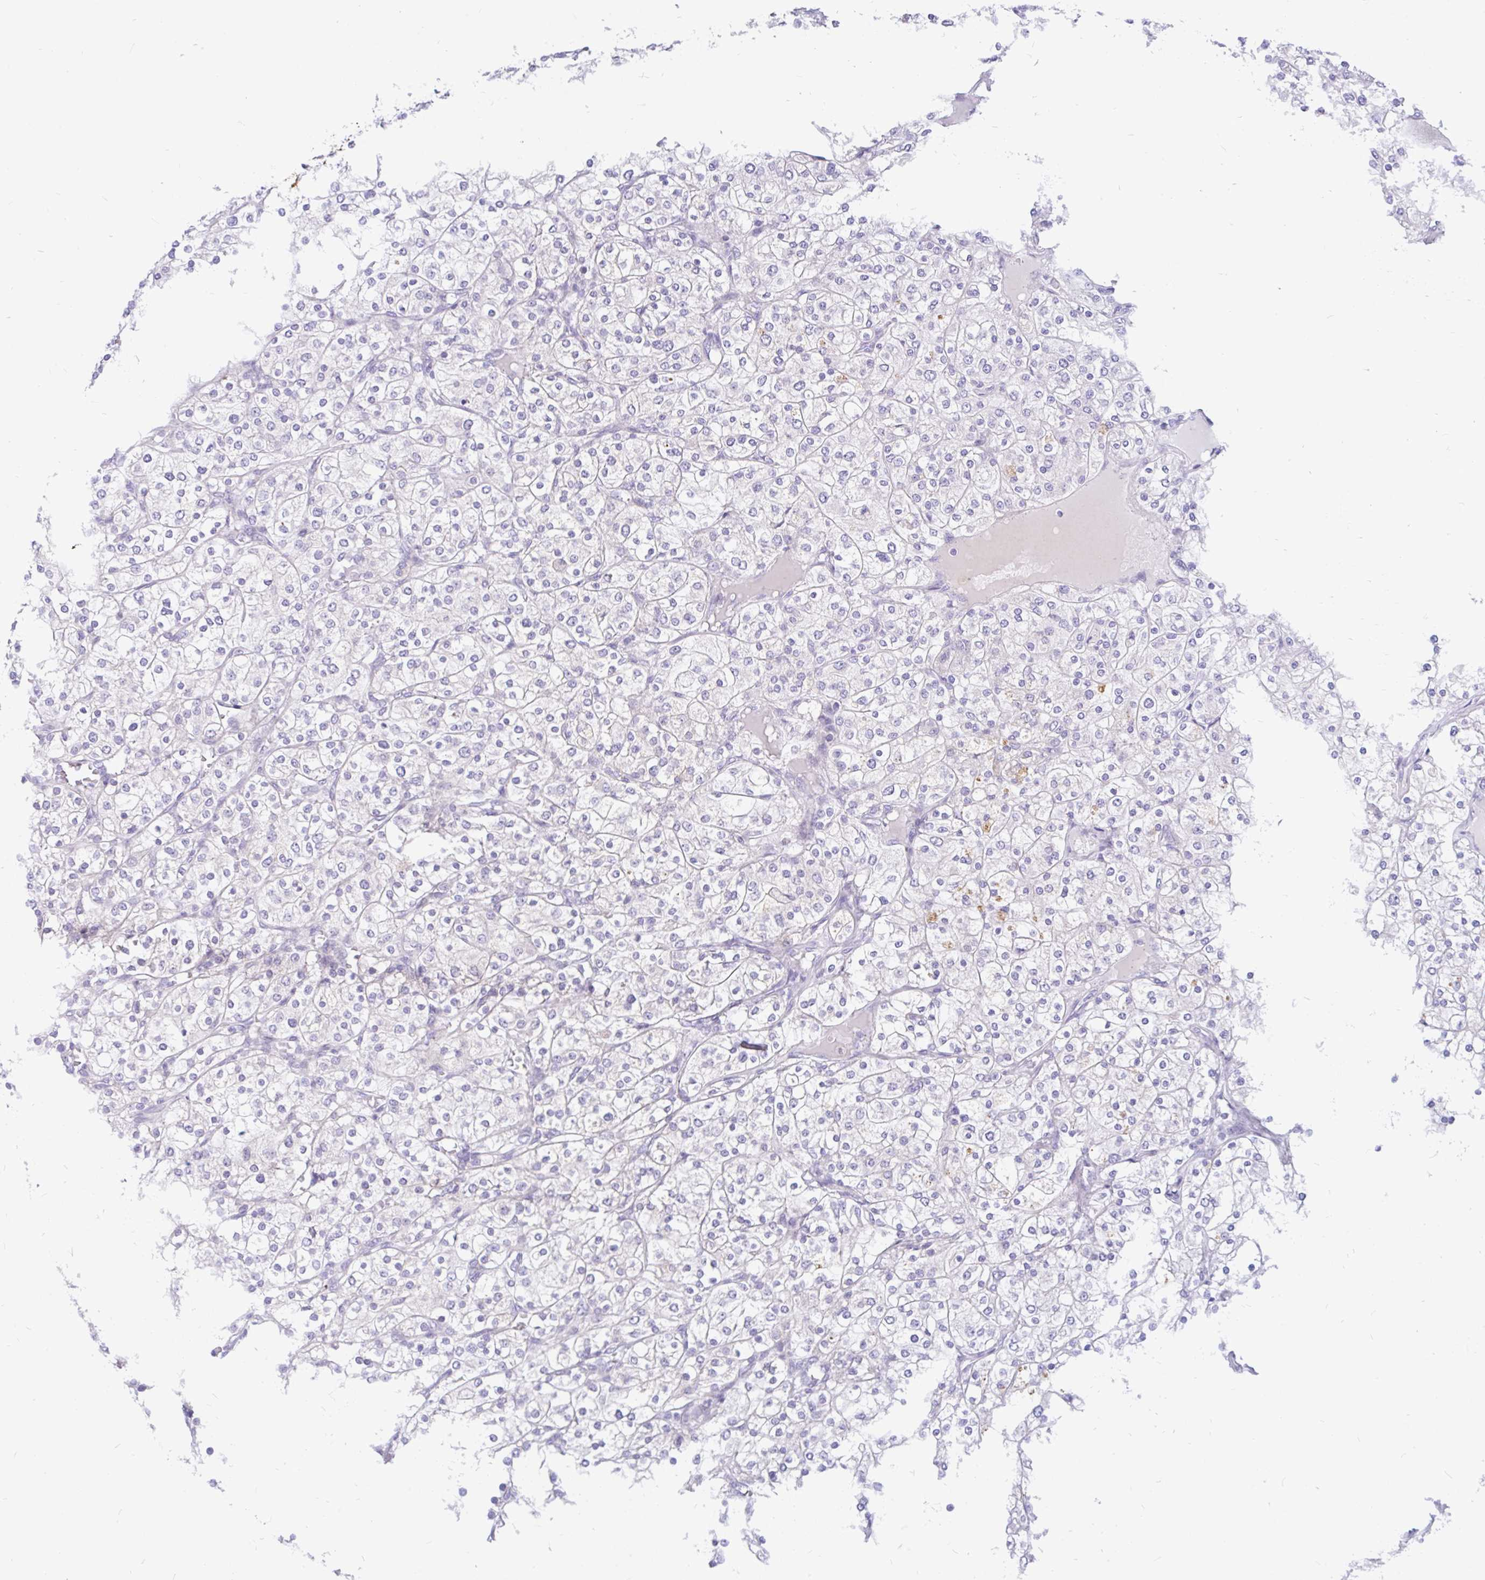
{"staining": {"intensity": "negative", "quantity": "none", "location": "none"}, "tissue": "renal cancer", "cell_type": "Tumor cells", "image_type": "cancer", "snomed": [{"axis": "morphology", "description": "Adenocarcinoma, NOS"}, {"axis": "topography", "description": "Kidney"}], "caption": "Immunohistochemistry (IHC) of human renal cancer (adenocarcinoma) shows no positivity in tumor cells.", "gene": "KIAA2013", "patient": {"sex": "male", "age": 80}}